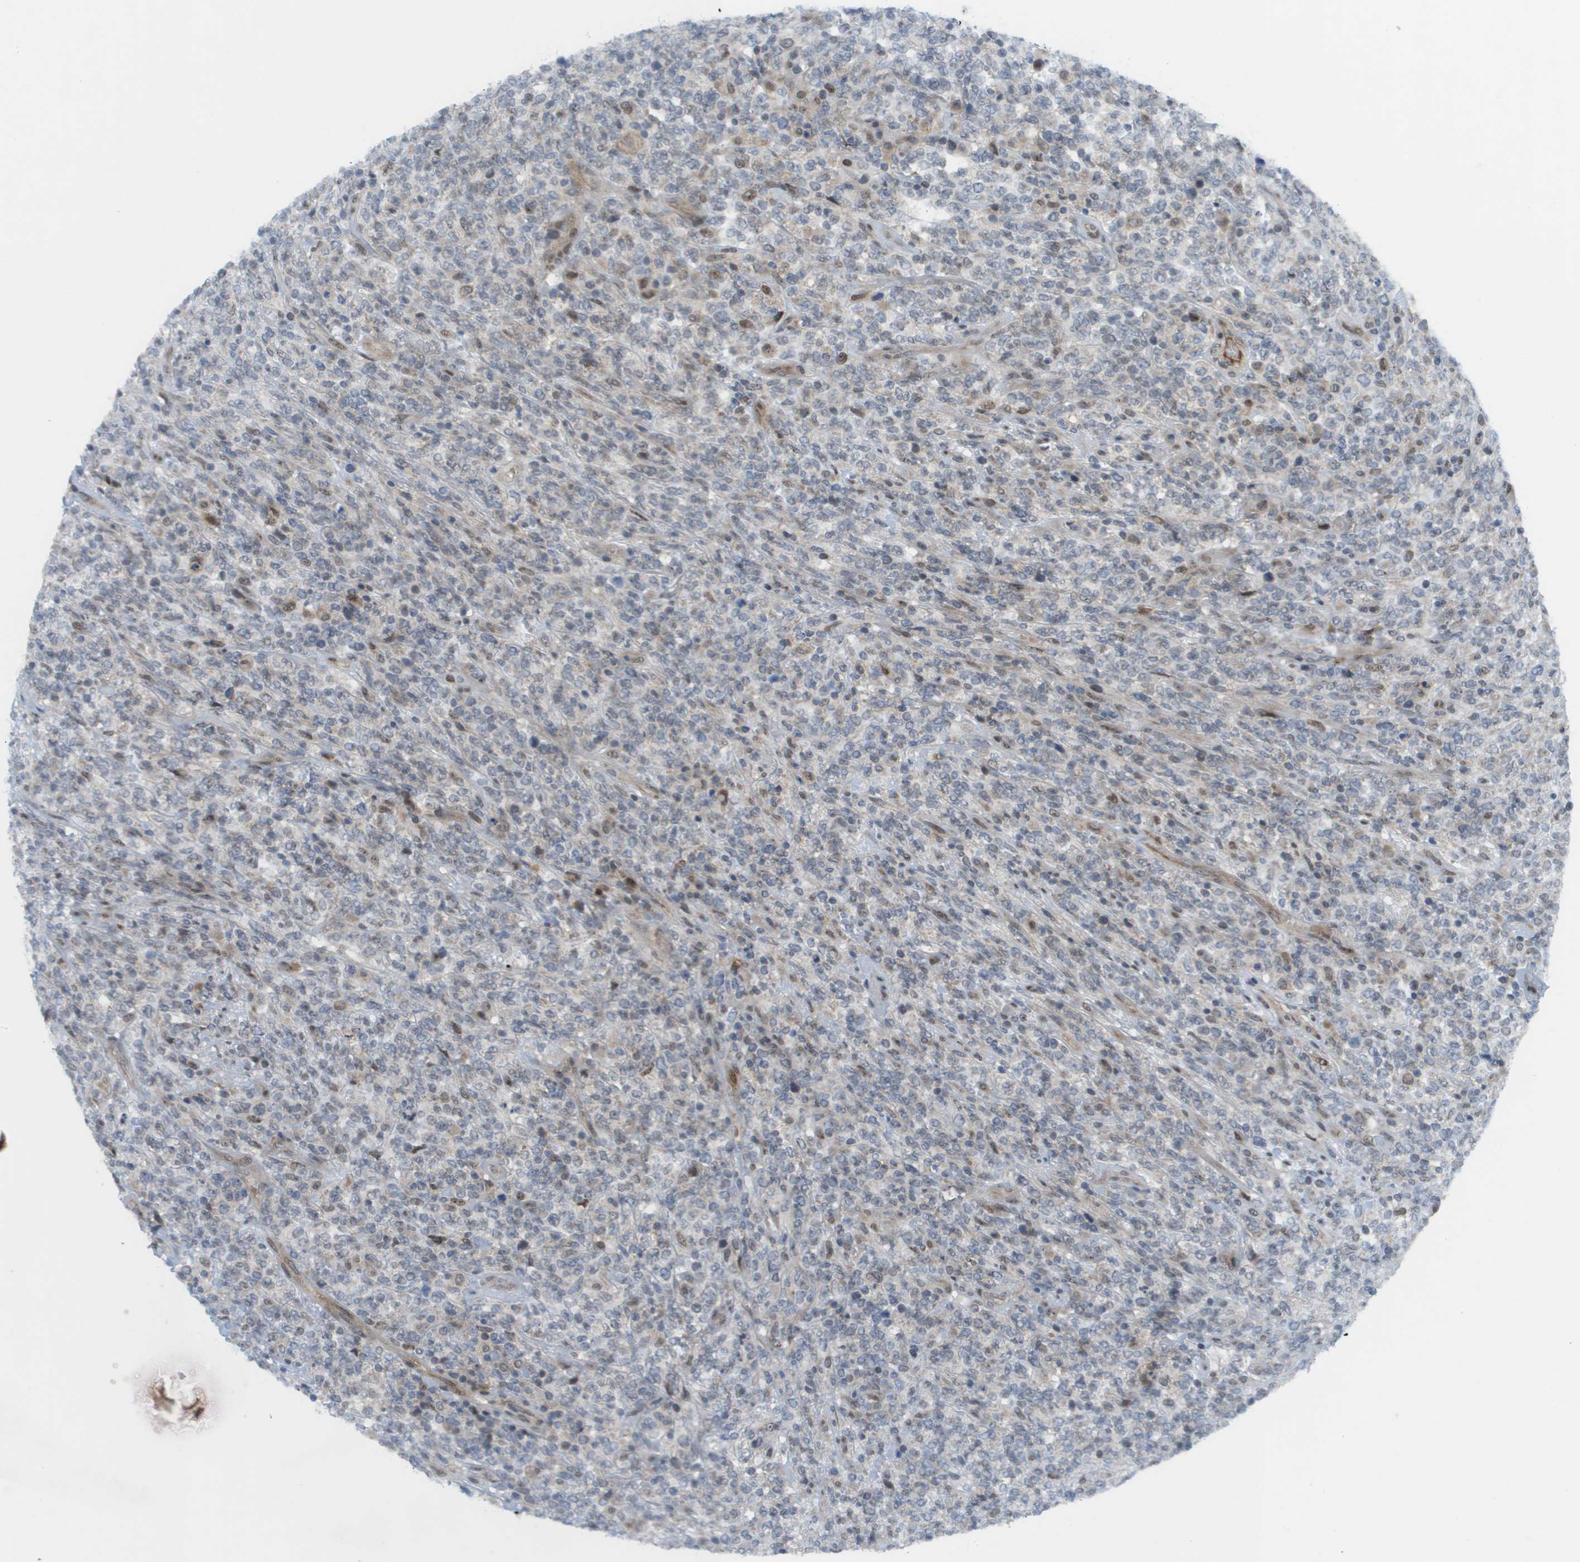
{"staining": {"intensity": "moderate", "quantity": "<25%", "location": "nuclear"}, "tissue": "lymphoma", "cell_type": "Tumor cells", "image_type": "cancer", "snomed": [{"axis": "morphology", "description": "Malignant lymphoma, non-Hodgkin's type, High grade"}, {"axis": "topography", "description": "Soft tissue"}], "caption": "Lymphoma tissue reveals moderate nuclear expression in approximately <25% of tumor cells, visualized by immunohistochemistry.", "gene": "CACNB4", "patient": {"sex": "male", "age": 18}}